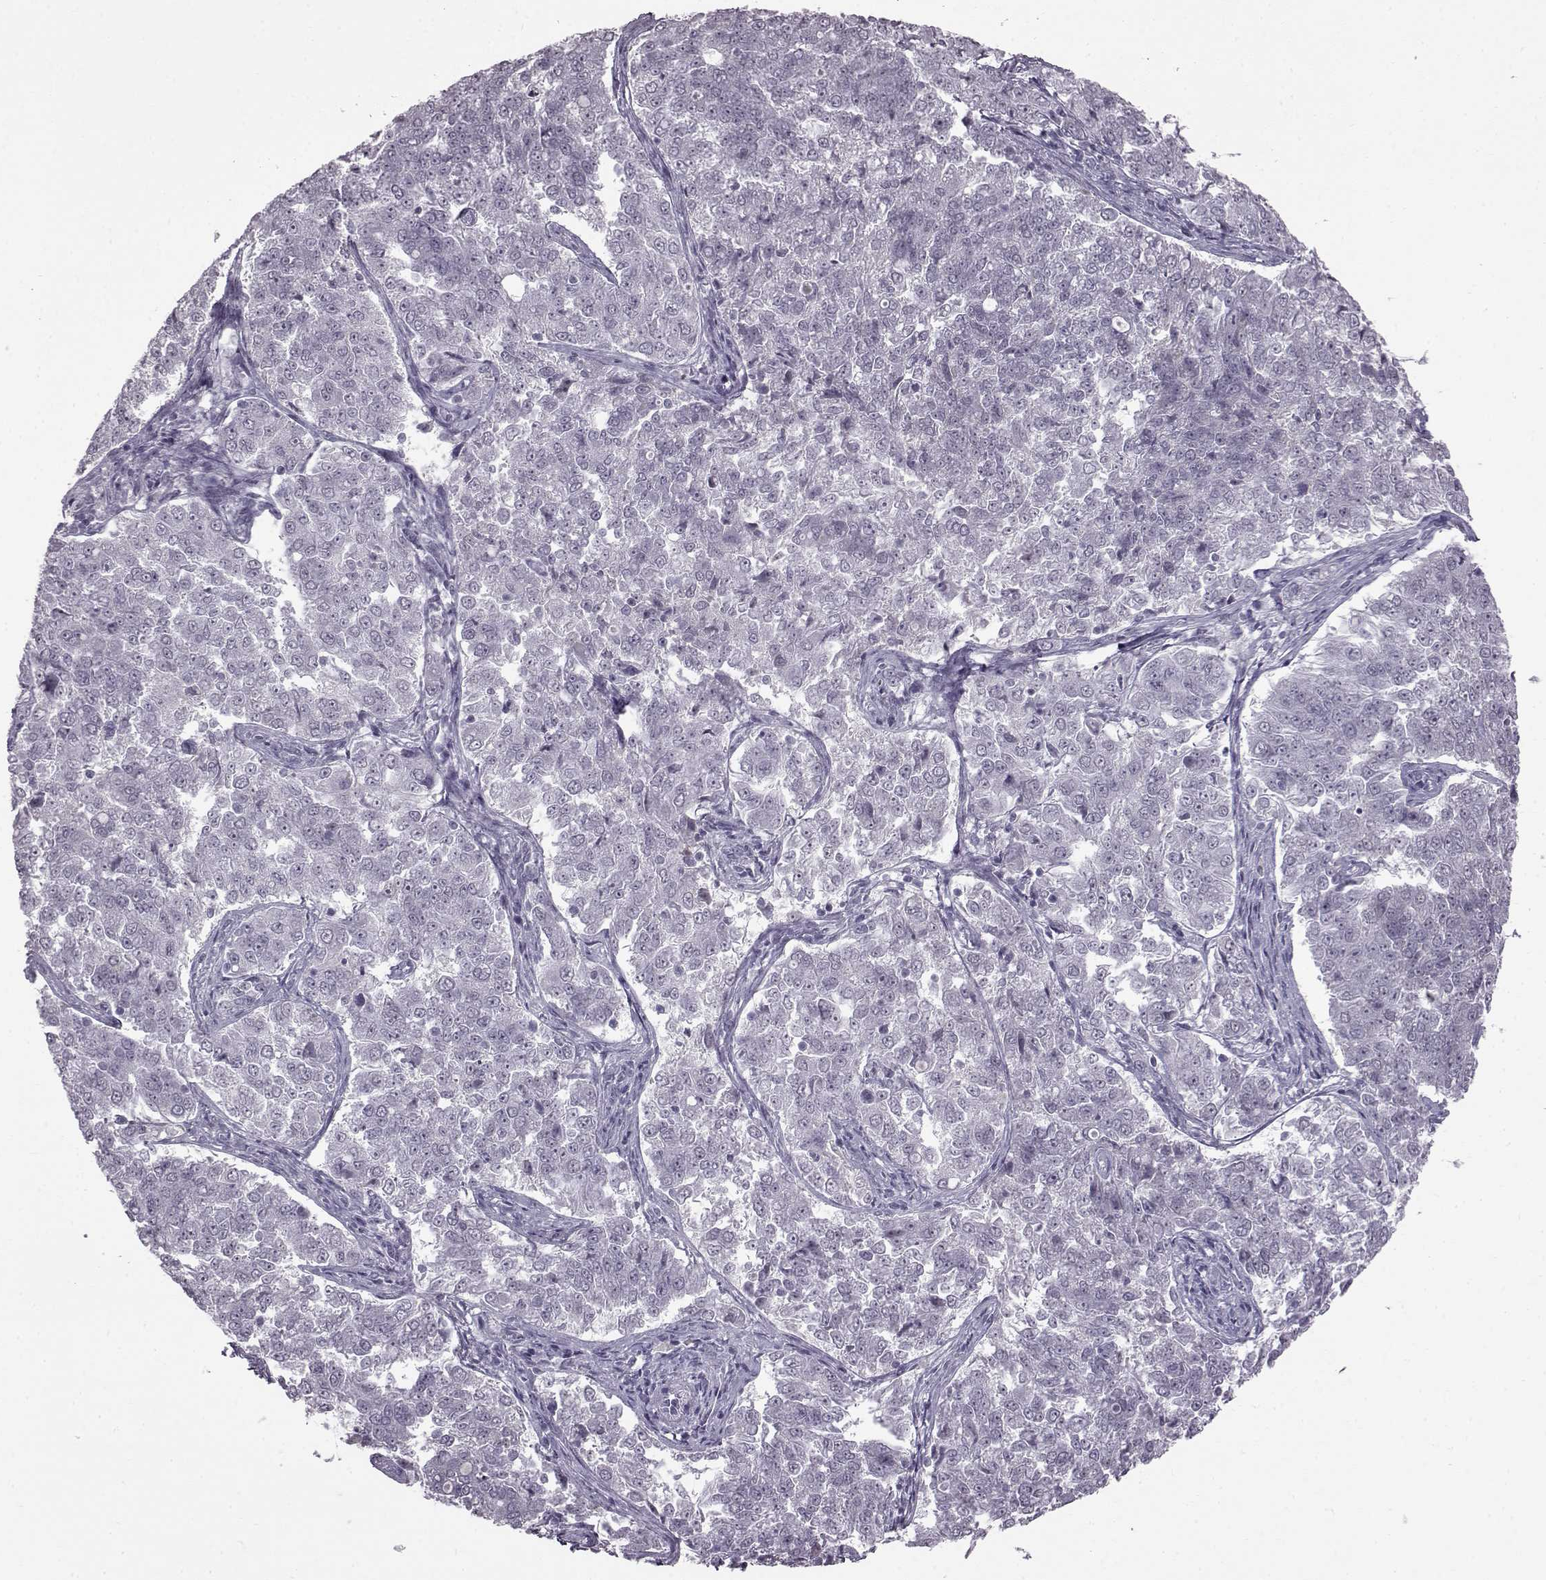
{"staining": {"intensity": "negative", "quantity": "none", "location": "none"}, "tissue": "endometrial cancer", "cell_type": "Tumor cells", "image_type": "cancer", "snomed": [{"axis": "morphology", "description": "Adenocarcinoma, NOS"}, {"axis": "topography", "description": "Endometrium"}], "caption": "Tumor cells are negative for protein expression in human endometrial cancer.", "gene": "SLC28A2", "patient": {"sex": "female", "age": 43}}